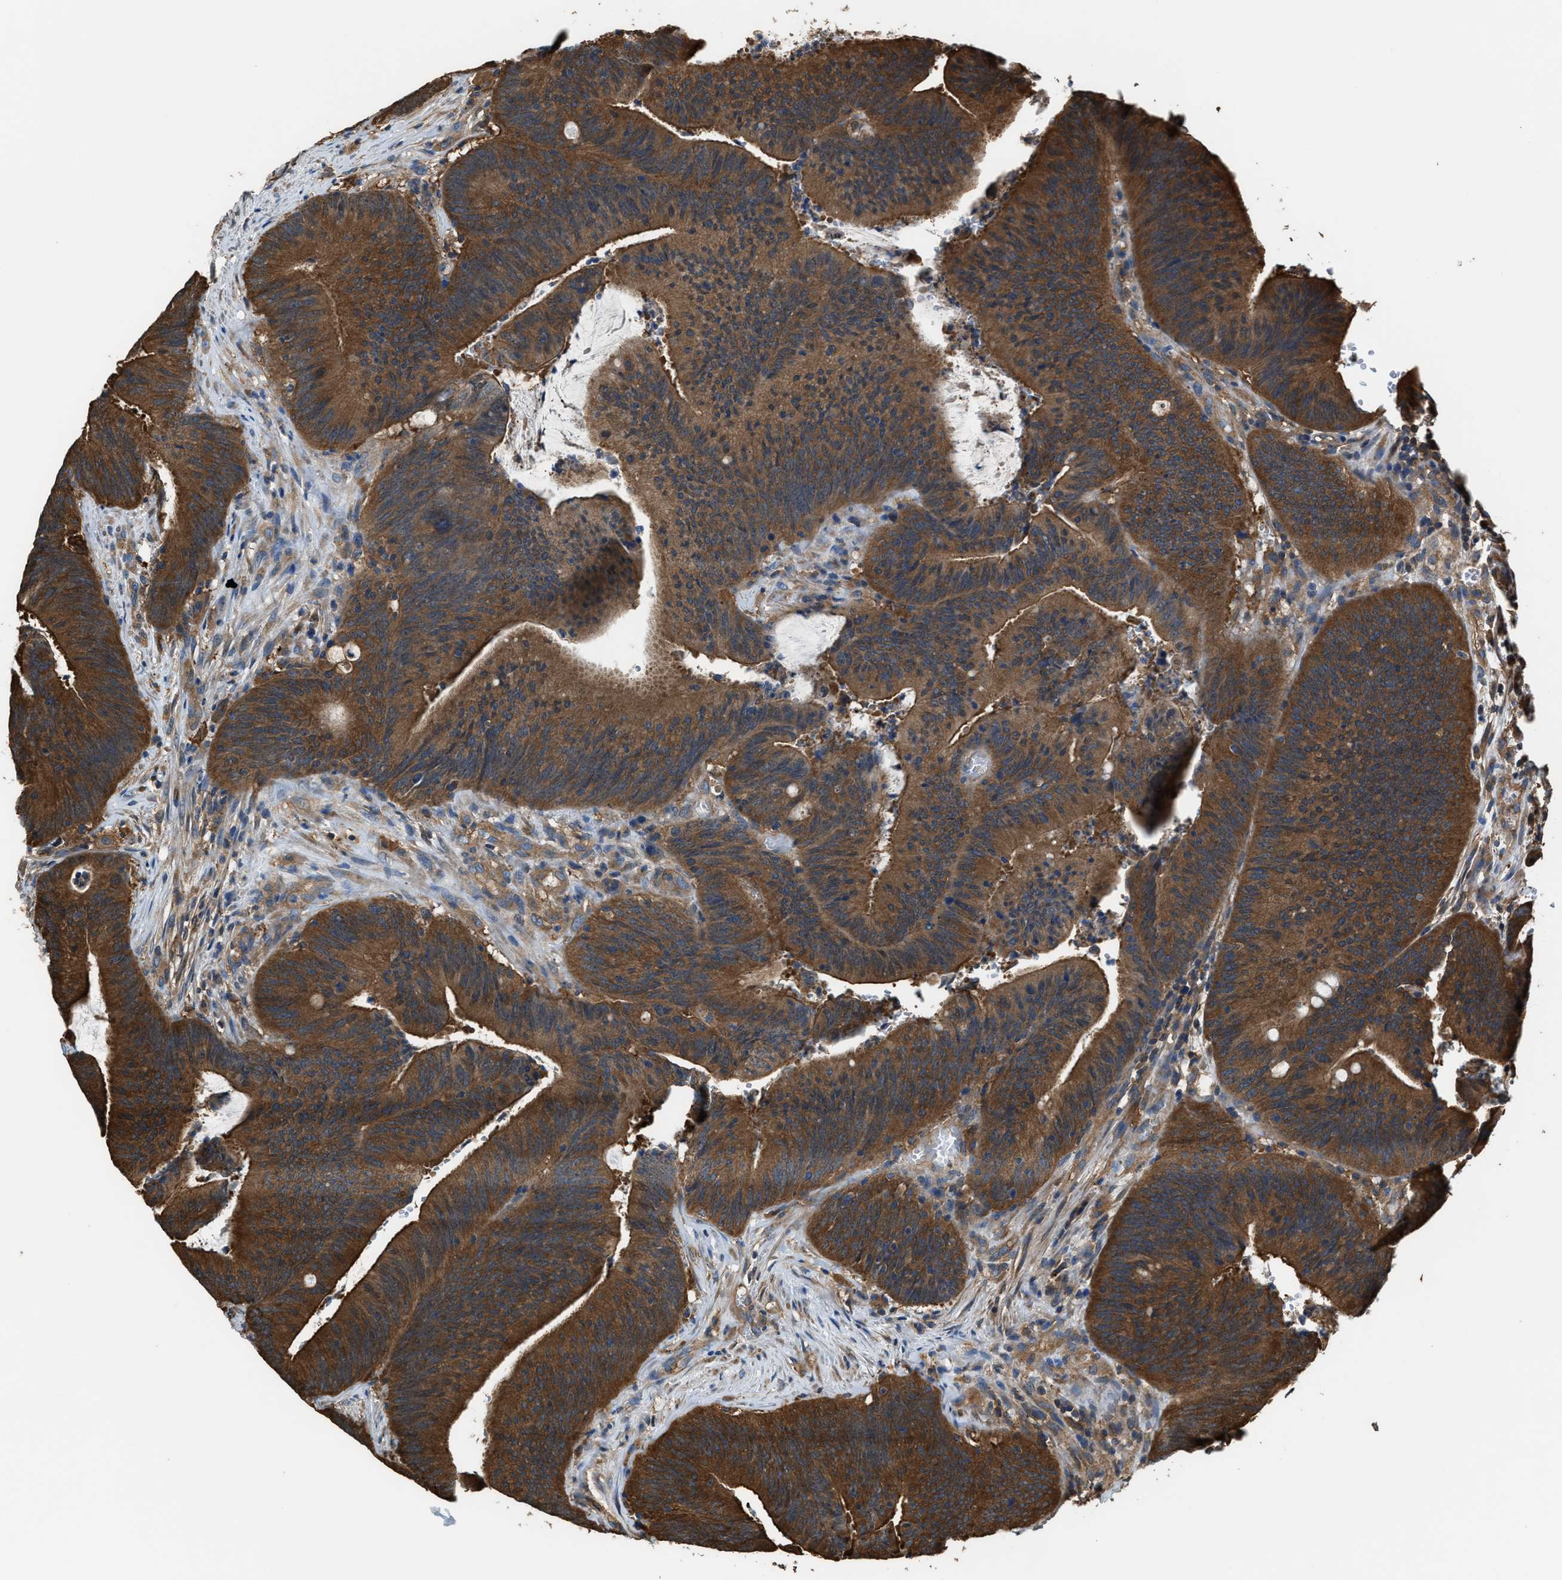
{"staining": {"intensity": "strong", "quantity": ">75%", "location": "cytoplasmic/membranous"}, "tissue": "colorectal cancer", "cell_type": "Tumor cells", "image_type": "cancer", "snomed": [{"axis": "morphology", "description": "Normal tissue, NOS"}, {"axis": "morphology", "description": "Adenocarcinoma, NOS"}, {"axis": "topography", "description": "Rectum"}], "caption": "This is an image of immunohistochemistry staining of colorectal cancer, which shows strong expression in the cytoplasmic/membranous of tumor cells.", "gene": "ATIC", "patient": {"sex": "female", "age": 66}}